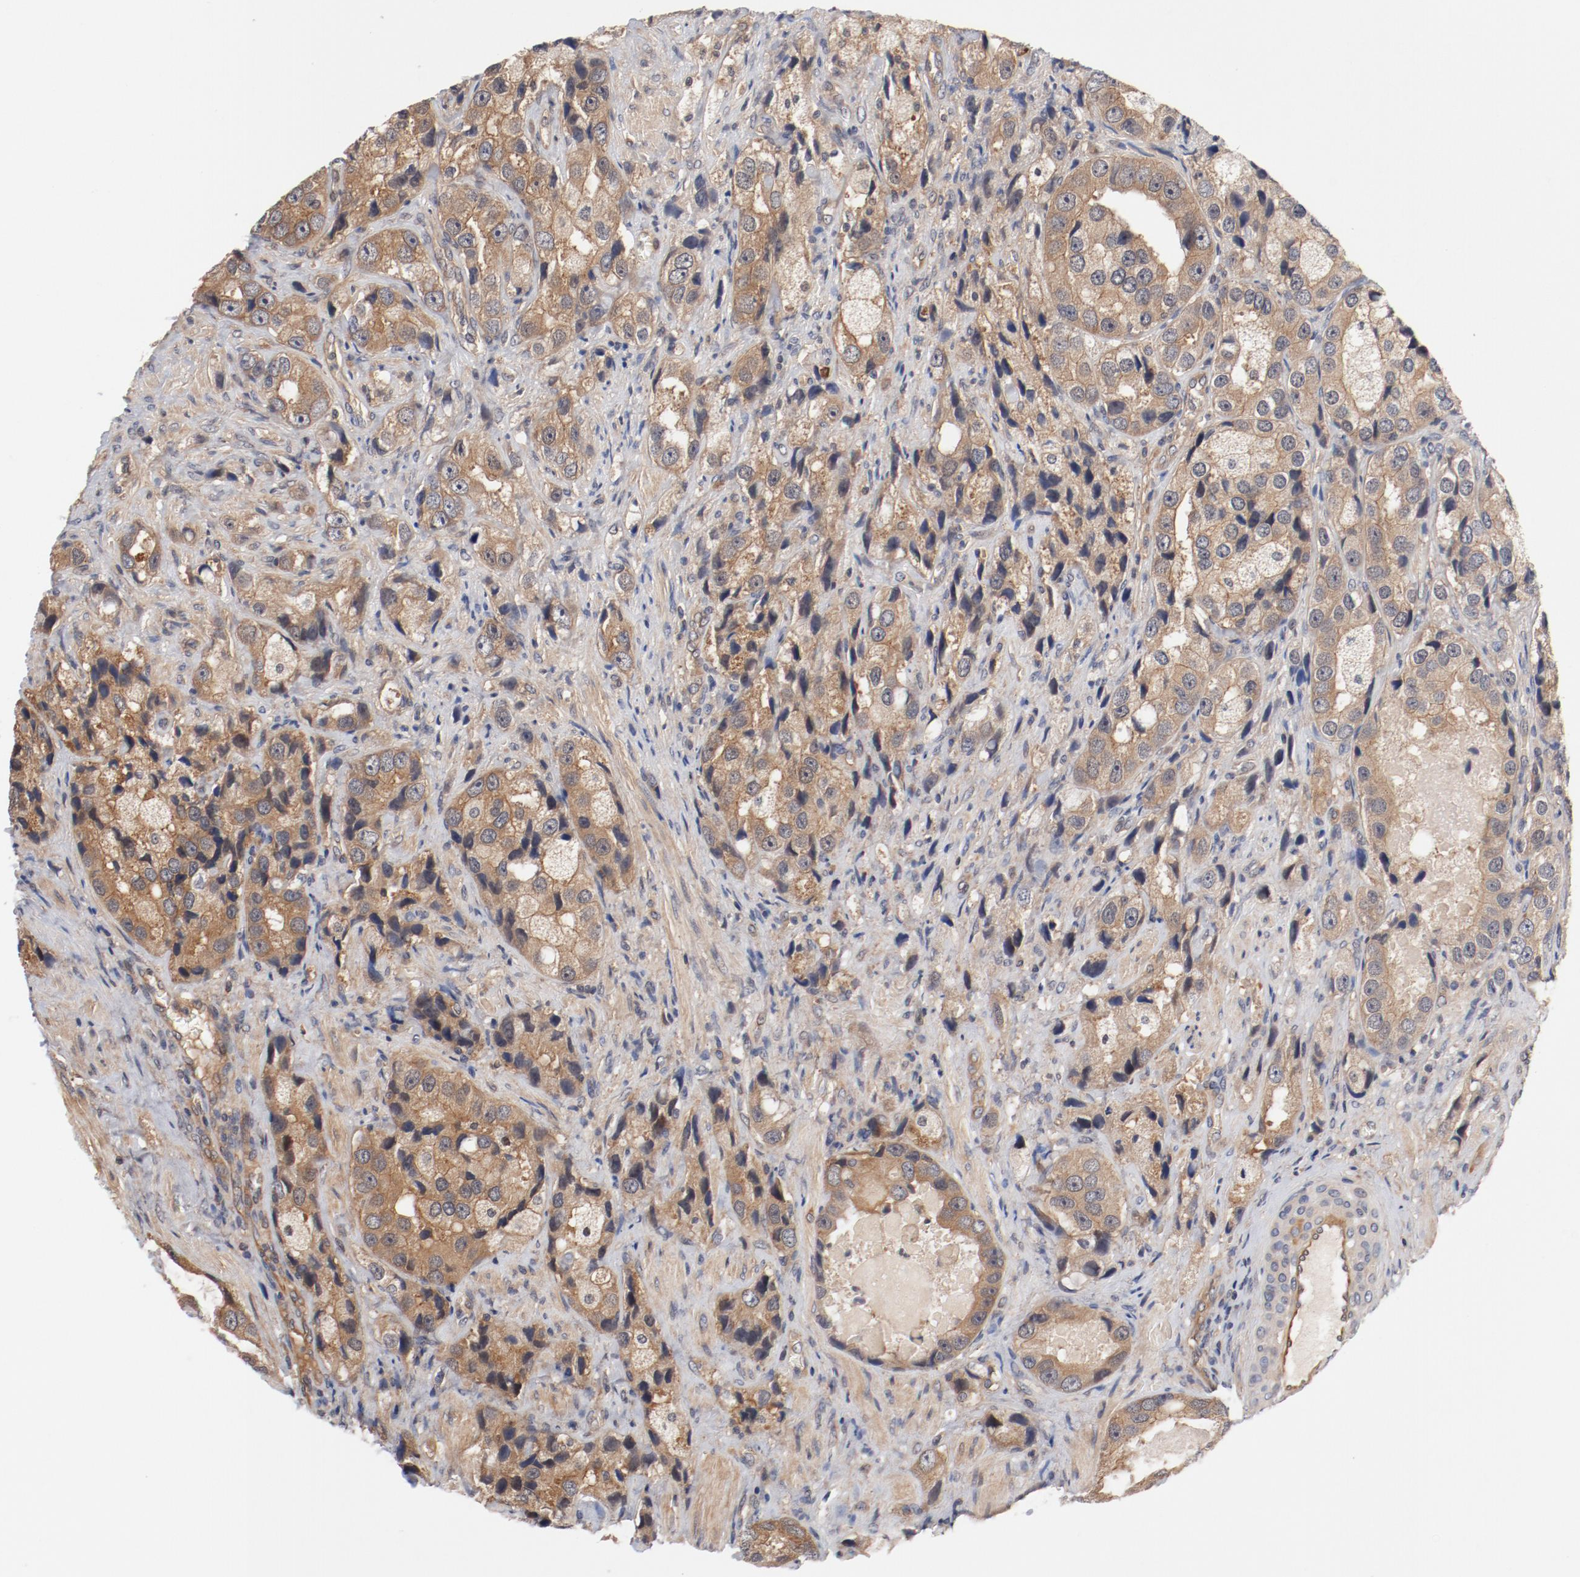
{"staining": {"intensity": "weak", "quantity": ">75%", "location": "cytoplasmic/membranous"}, "tissue": "prostate cancer", "cell_type": "Tumor cells", "image_type": "cancer", "snomed": [{"axis": "morphology", "description": "Adenocarcinoma, High grade"}, {"axis": "topography", "description": "Prostate"}], "caption": "IHC histopathology image of neoplastic tissue: human prostate cancer stained using IHC exhibits low levels of weak protein expression localized specifically in the cytoplasmic/membranous of tumor cells, appearing as a cytoplasmic/membranous brown color.", "gene": "PITPNM2", "patient": {"sex": "male", "age": 63}}